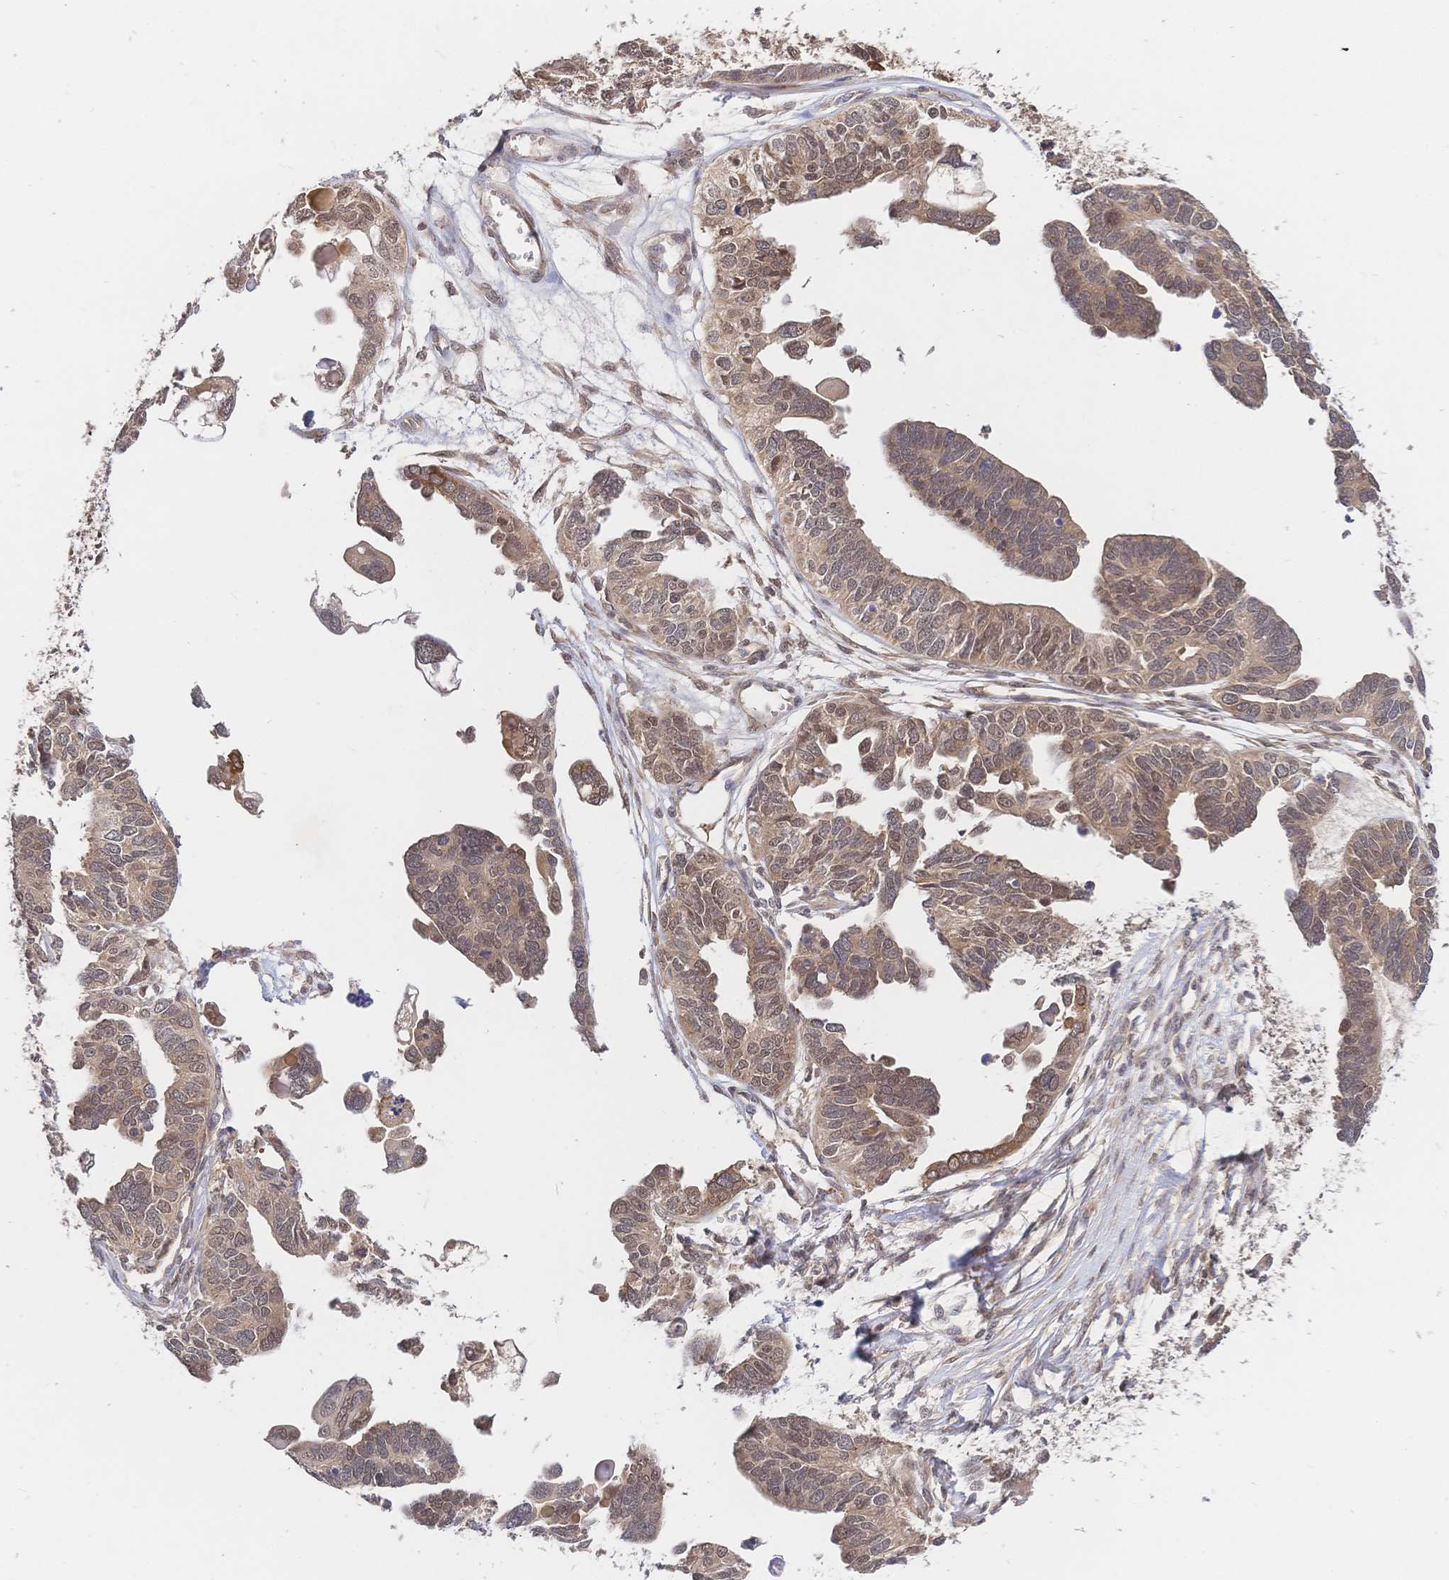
{"staining": {"intensity": "moderate", "quantity": ">75%", "location": "cytoplasmic/membranous,nuclear"}, "tissue": "ovarian cancer", "cell_type": "Tumor cells", "image_type": "cancer", "snomed": [{"axis": "morphology", "description": "Cystadenocarcinoma, serous, NOS"}, {"axis": "topography", "description": "Ovary"}], "caption": "Protein positivity by immunohistochemistry (IHC) displays moderate cytoplasmic/membranous and nuclear staining in approximately >75% of tumor cells in ovarian serous cystadenocarcinoma.", "gene": "LMO4", "patient": {"sex": "female", "age": 51}}